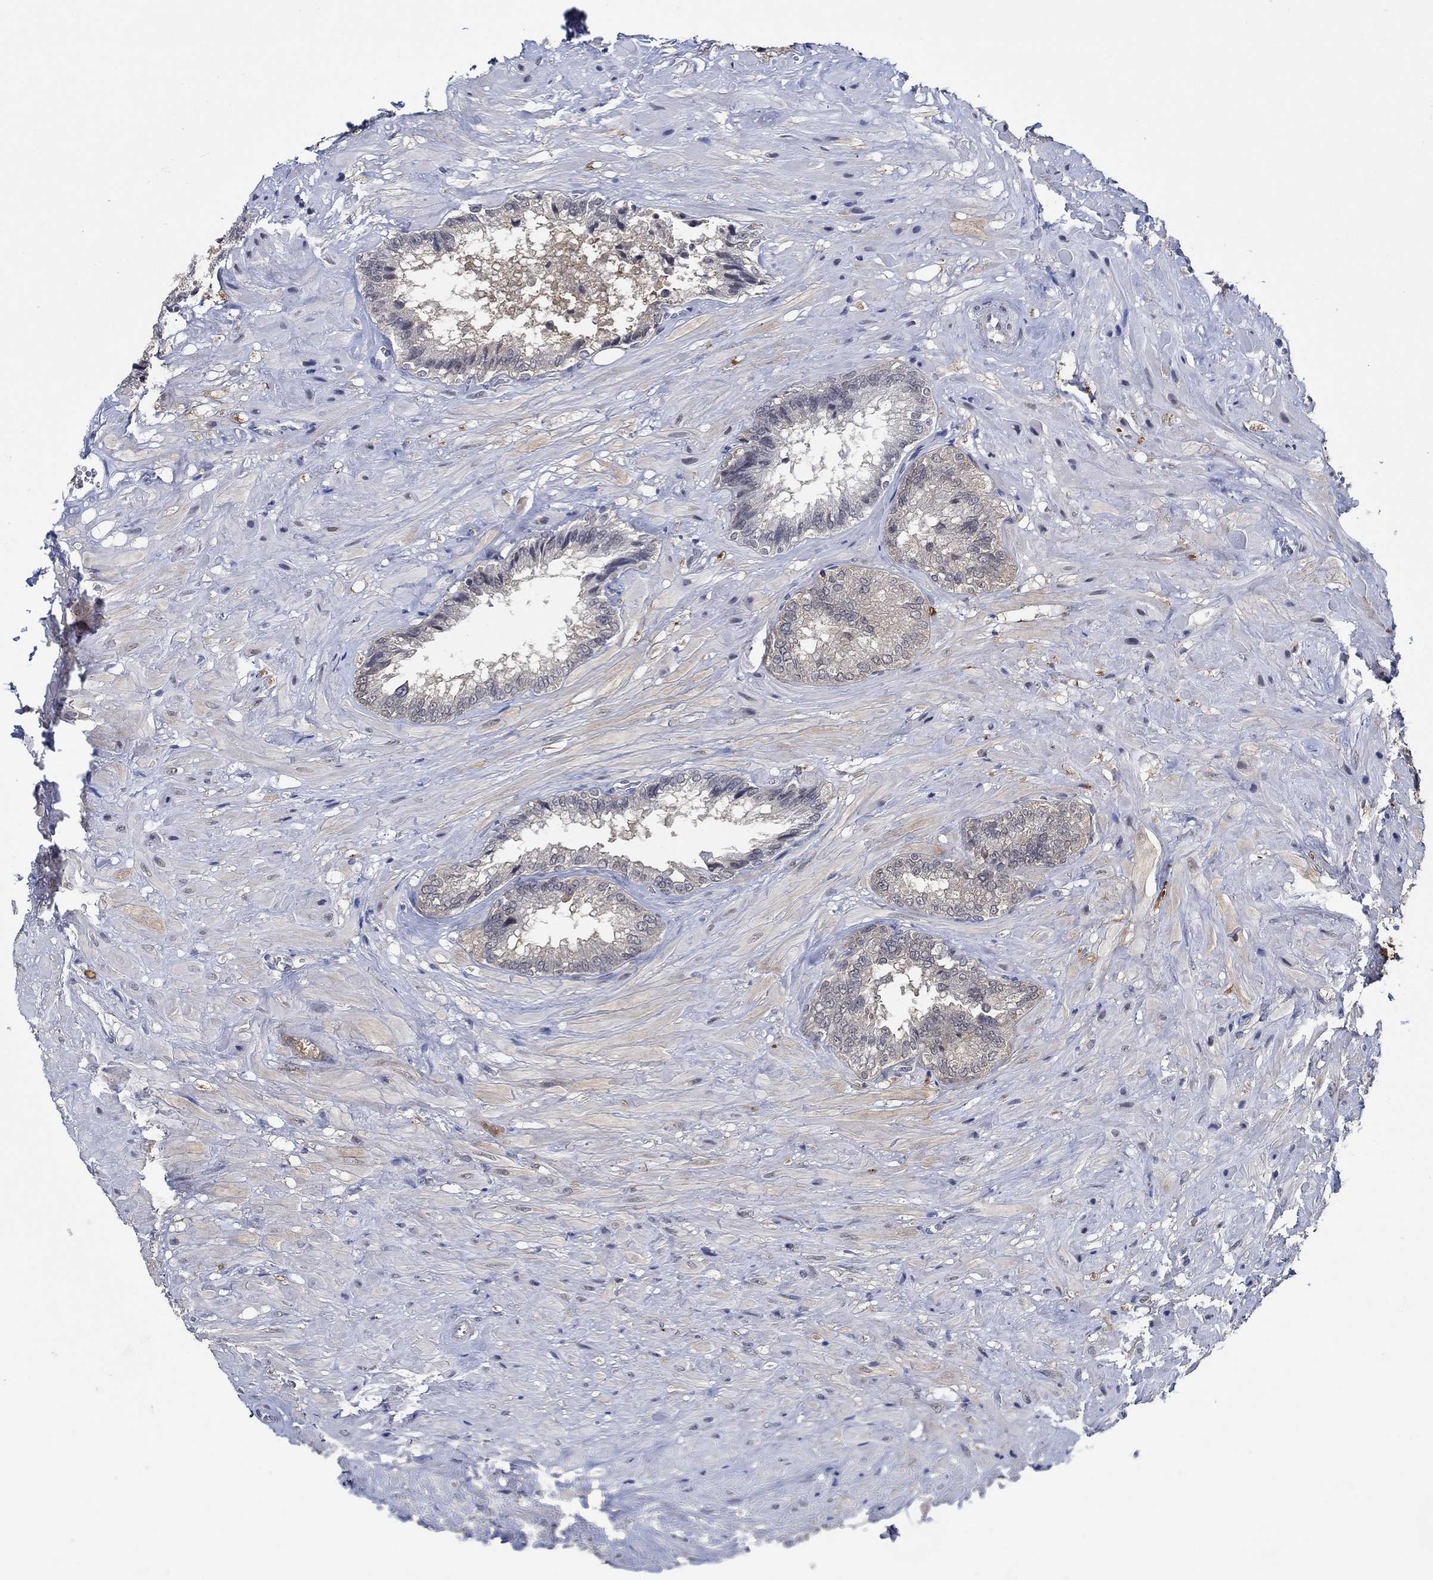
{"staining": {"intensity": "weak", "quantity": "<25%", "location": "cytoplasmic/membranous"}, "tissue": "seminal vesicle", "cell_type": "Glandular cells", "image_type": "normal", "snomed": [{"axis": "morphology", "description": "Normal tissue, NOS"}, {"axis": "topography", "description": "Seminal veicle"}], "caption": "The histopathology image reveals no significant expression in glandular cells of seminal vesicle.", "gene": "DACT1", "patient": {"sex": "male", "age": 67}}